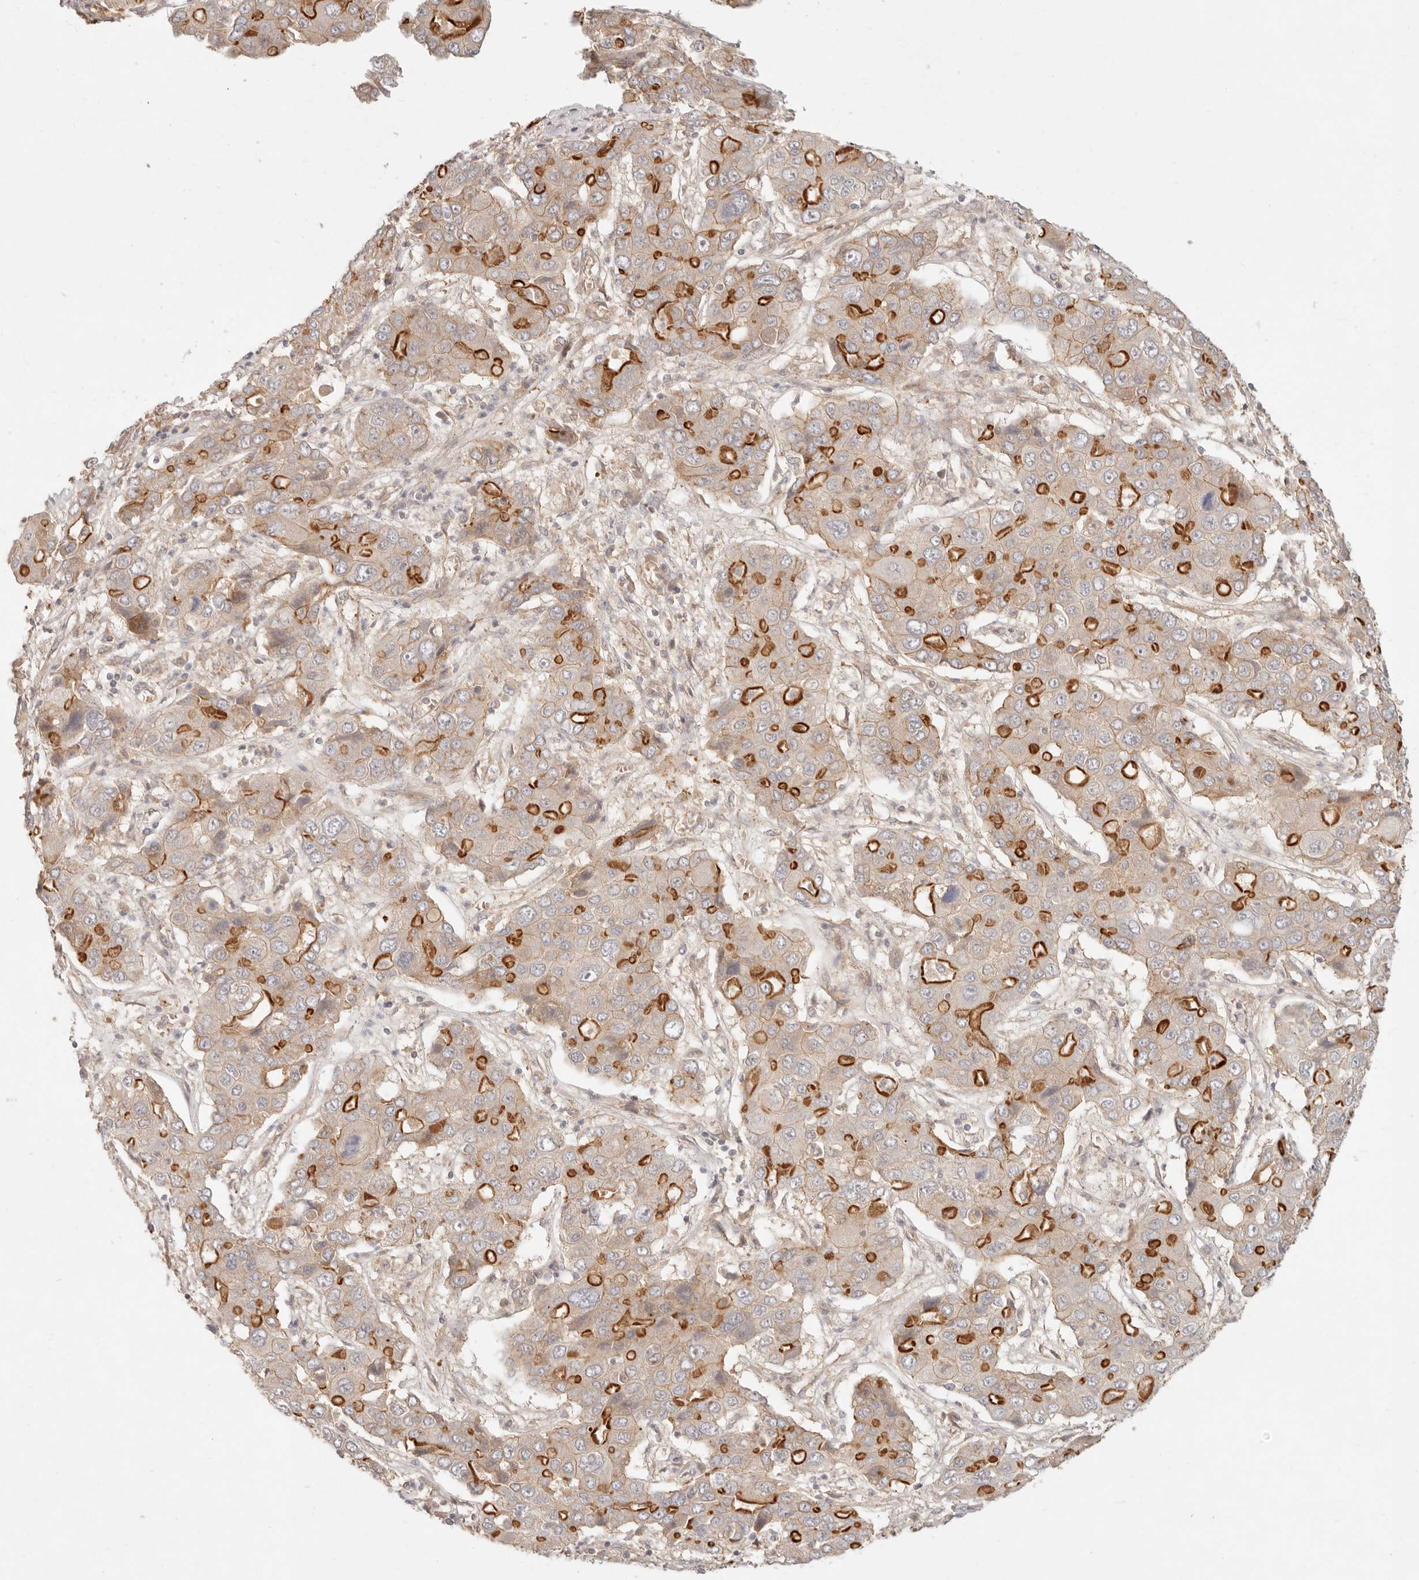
{"staining": {"intensity": "strong", "quantity": "25%-75%", "location": "cytoplasmic/membranous"}, "tissue": "liver cancer", "cell_type": "Tumor cells", "image_type": "cancer", "snomed": [{"axis": "morphology", "description": "Cholangiocarcinoma"}, {"axis": "topography", "description": "Liver"}], "caption": "Human liver cancer stained for a protein (brown) demonstrates strong cytoplasmic/membranous positive positivity in about 25%-75% of tumor cells.", "gene": "PPP1R3B", "patient": {"sex": "male", "age": 67}}